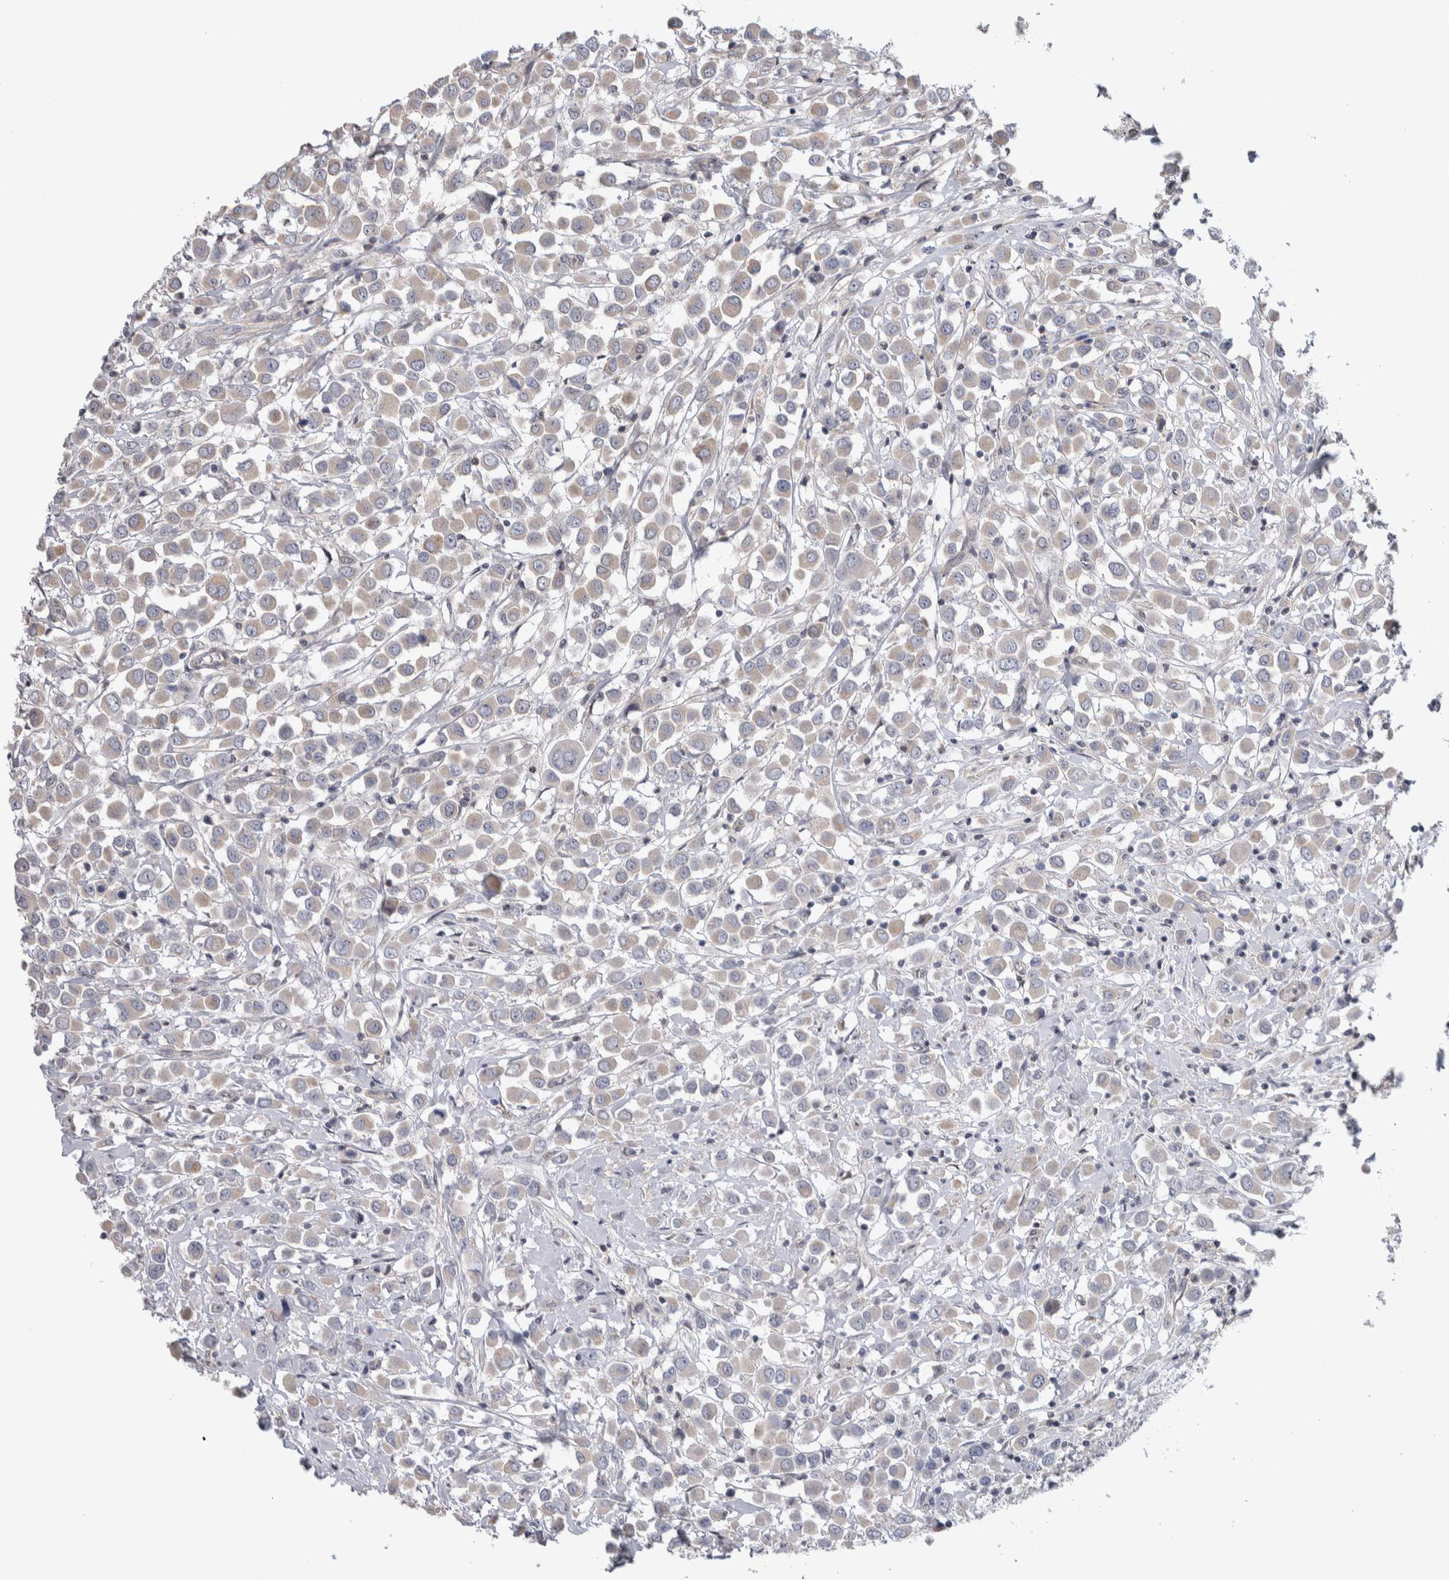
{"staining": {"intensity": "weak", "quantity": "25%-75%", "location": "cytoplasmic/membranous"}, "tissue": "breast cancer", "cell_type": "Tumor cells", "image_type": "cancer", "snomed": [{"axis": "morphology", "description": "Duct carcinoma"}, {"axis": "topography", "description": "Breast"}], "caption": "Breast cancer tissue reveals weak cytoplasmic/membranous staining in approximately 25%-75% of tumor cells", "gene": "TAX1BP1", "patient": {"sex": "female", "age": 61}}